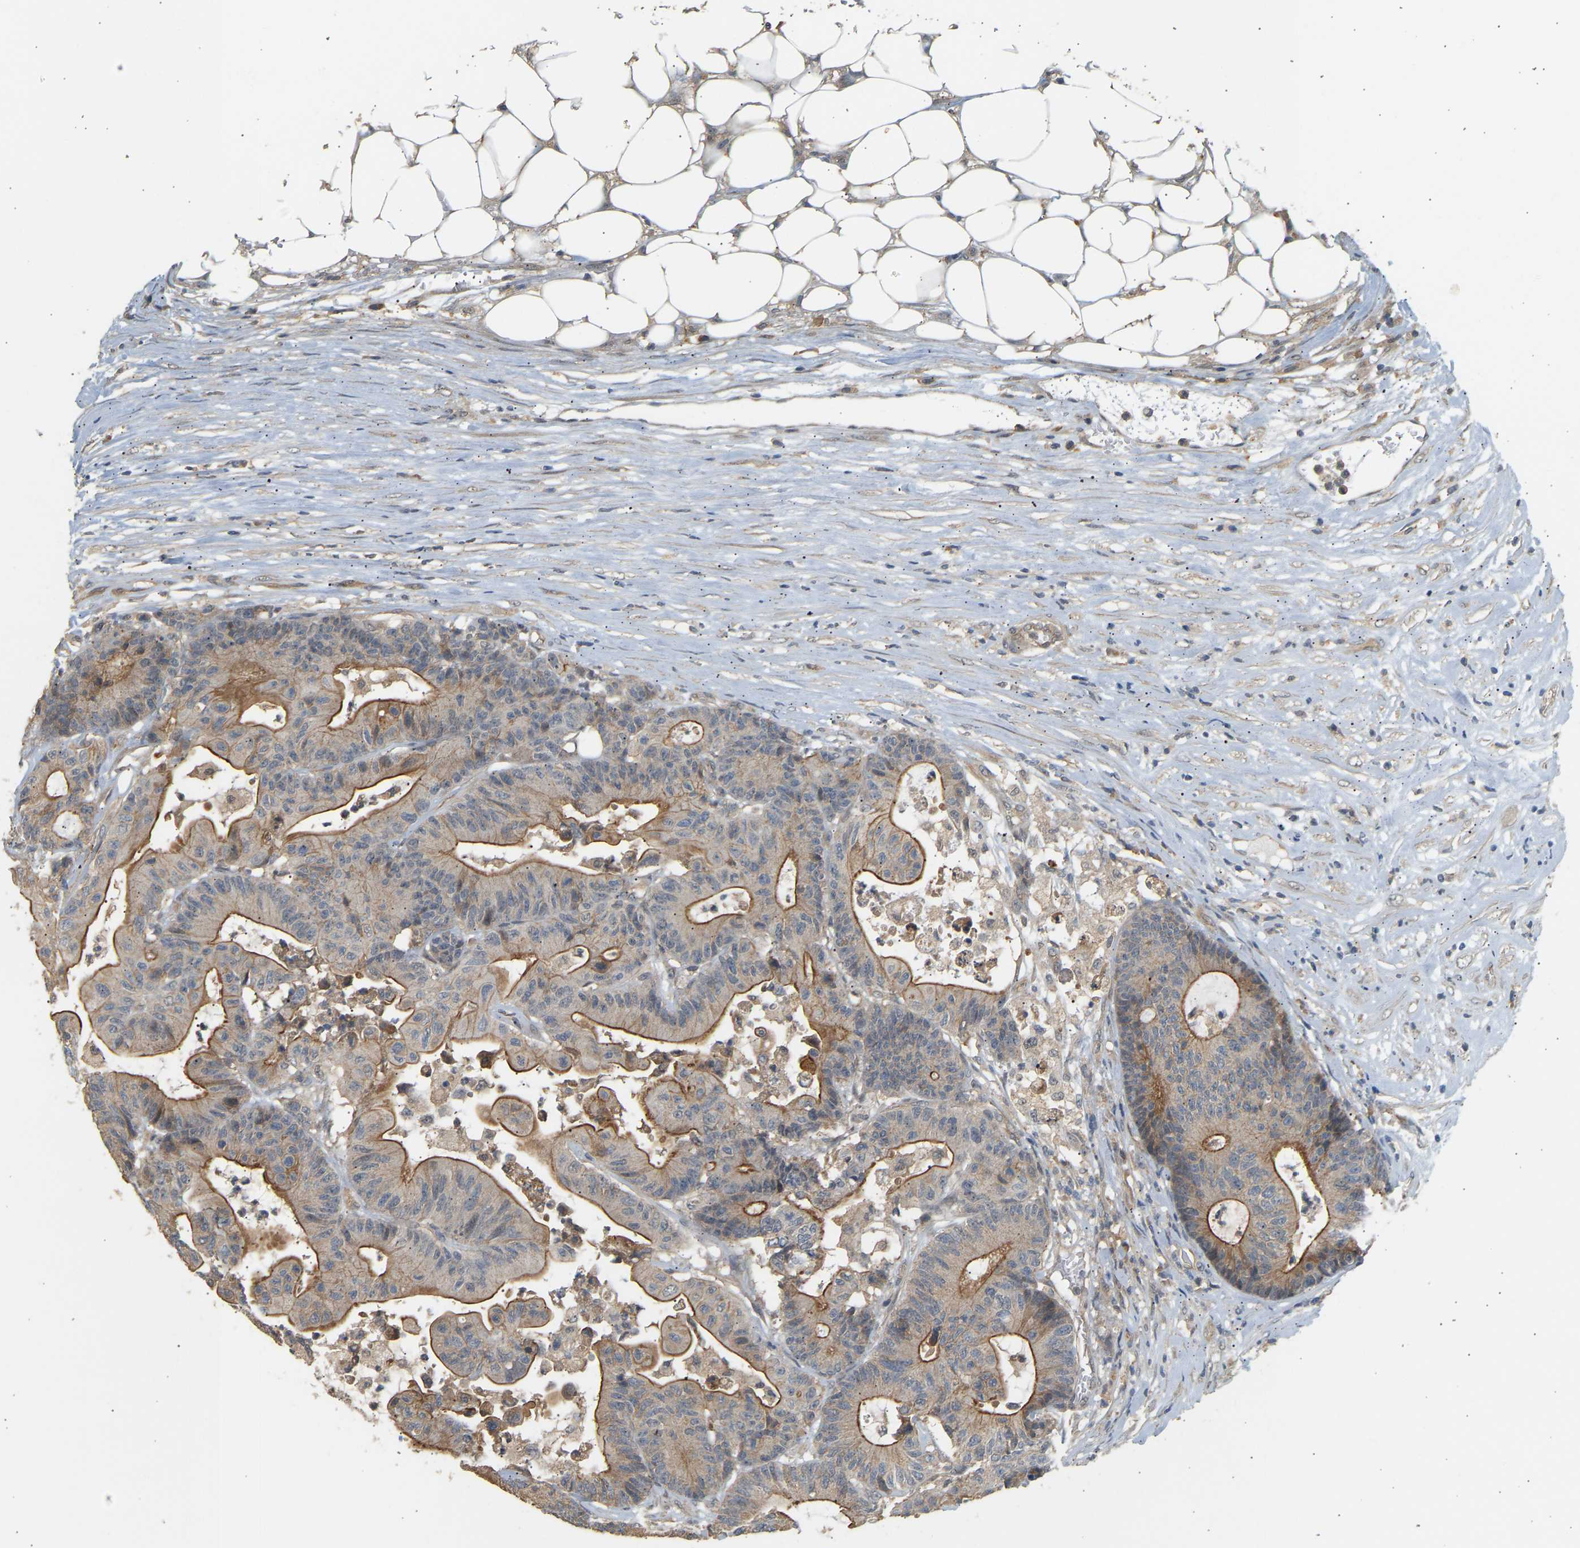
{"staining": {"intensity": "moderate", "quantity": ">75%", "location": "cytoplasmic/membranous"}, "tissue": "colorectal cancer", "cell_type": "Tumor cells", "image_type": "cancer", "snomed": [{"axis": "morphology", "description": "Adenocarcinoma, NOS"}, {"axis": "topography", "description": "Colon"}], "caption": "Immunohistochemistry histopathology image of human adenocarcinoma (colorectal) stained for a protein (brown), which demonstrates medium levels of moderate cytoplasmic/membranous positivity in approximately >75% of tumor cells.", "gene": "RGL1", "patient": {"sex": "female", "age": 84}}